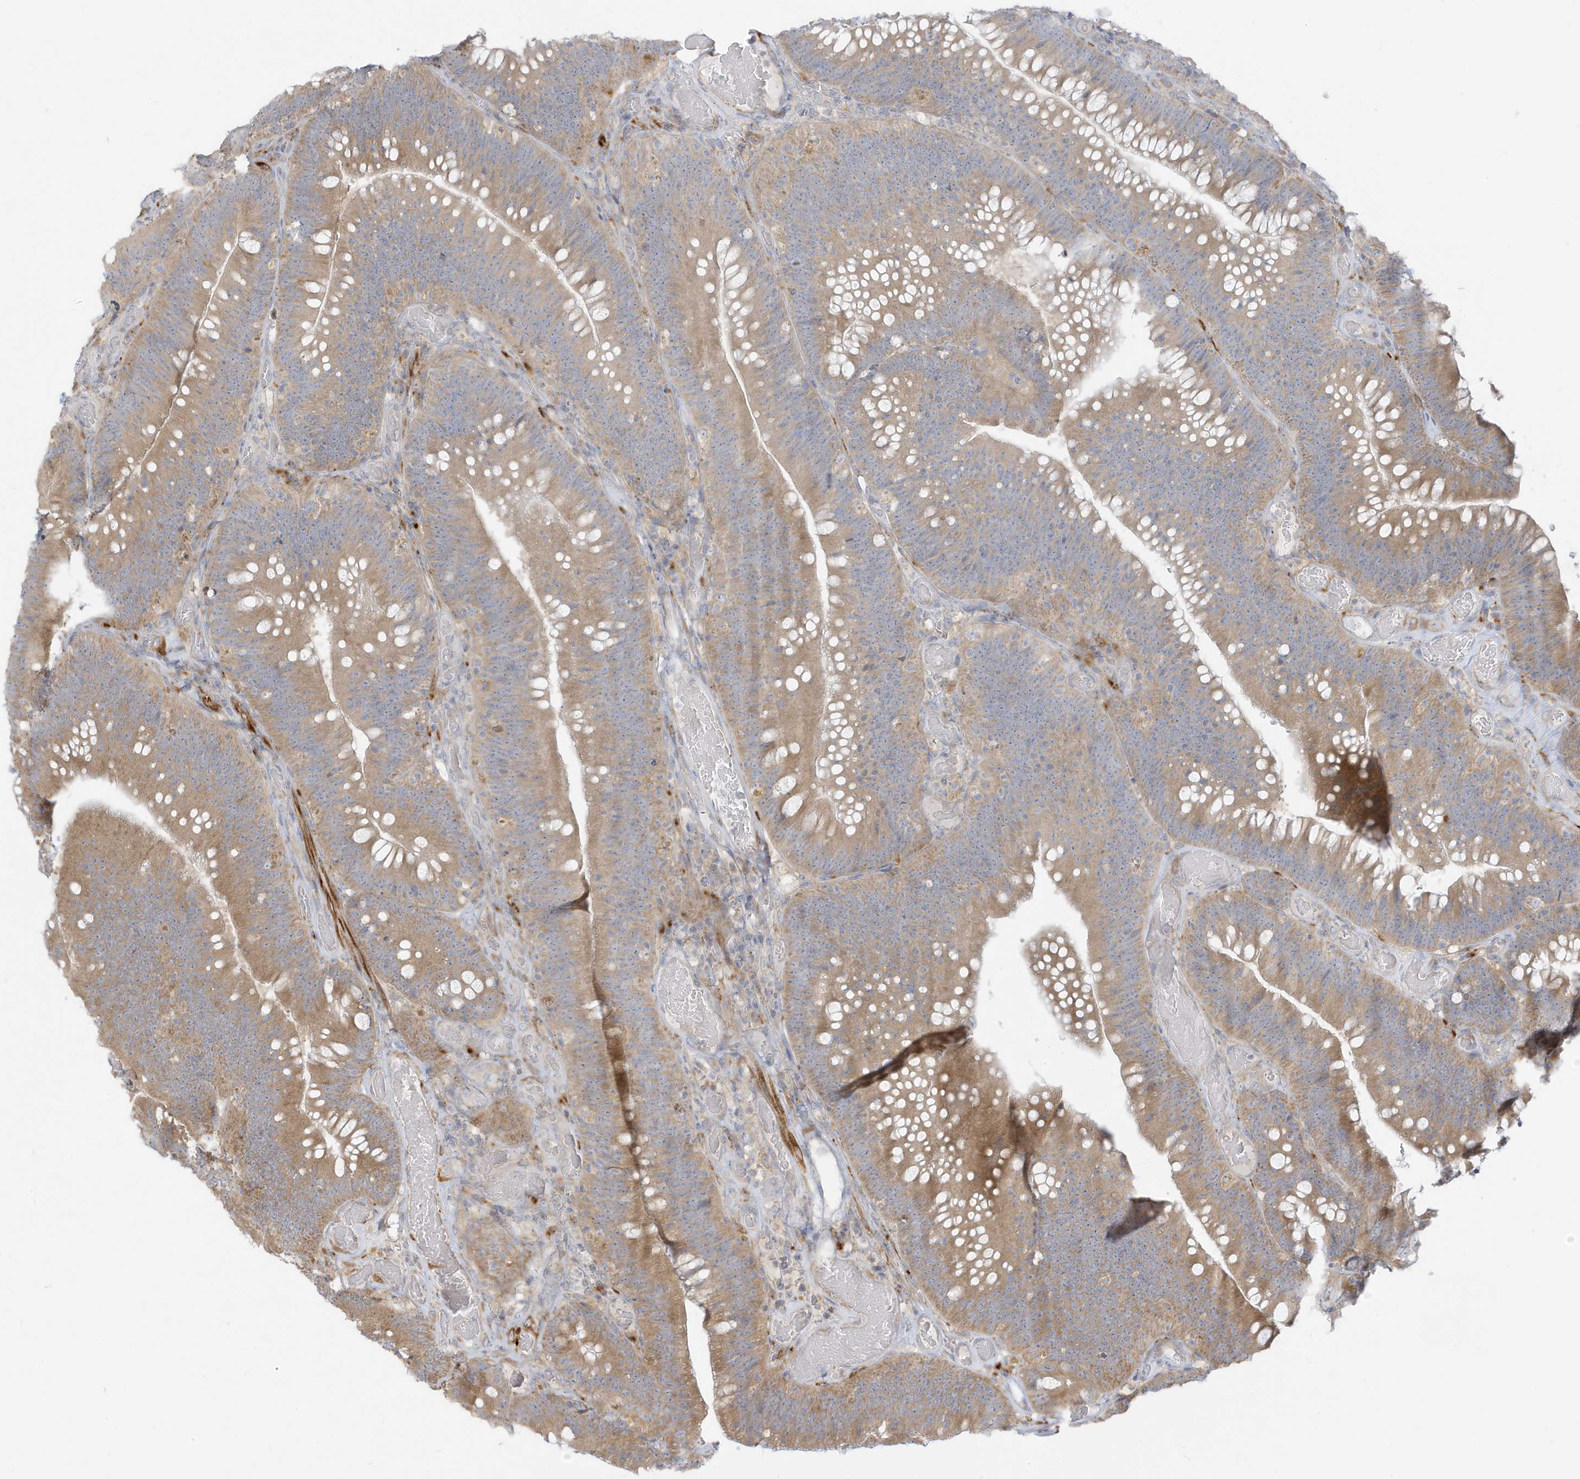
{"staining": {"intensity": "moderate", "quantity": "25%-75%", "location": "cytoplasmic/membranous"}, "tissue": "colorectal cancer", "cell_type": "Tumor cells", "image_type": "cancer", "snomed": [{"axis": "morphology", "description": "Normal tissue, NOS"}, {"axis": "topography", "description": "Colon"}], "caption": "Human colorectal cancer stained with a protein marker reveals moderate staining in tumor cells.", "gene": "MCOLN1", "patient": {"sex": "female", "age": 82}}